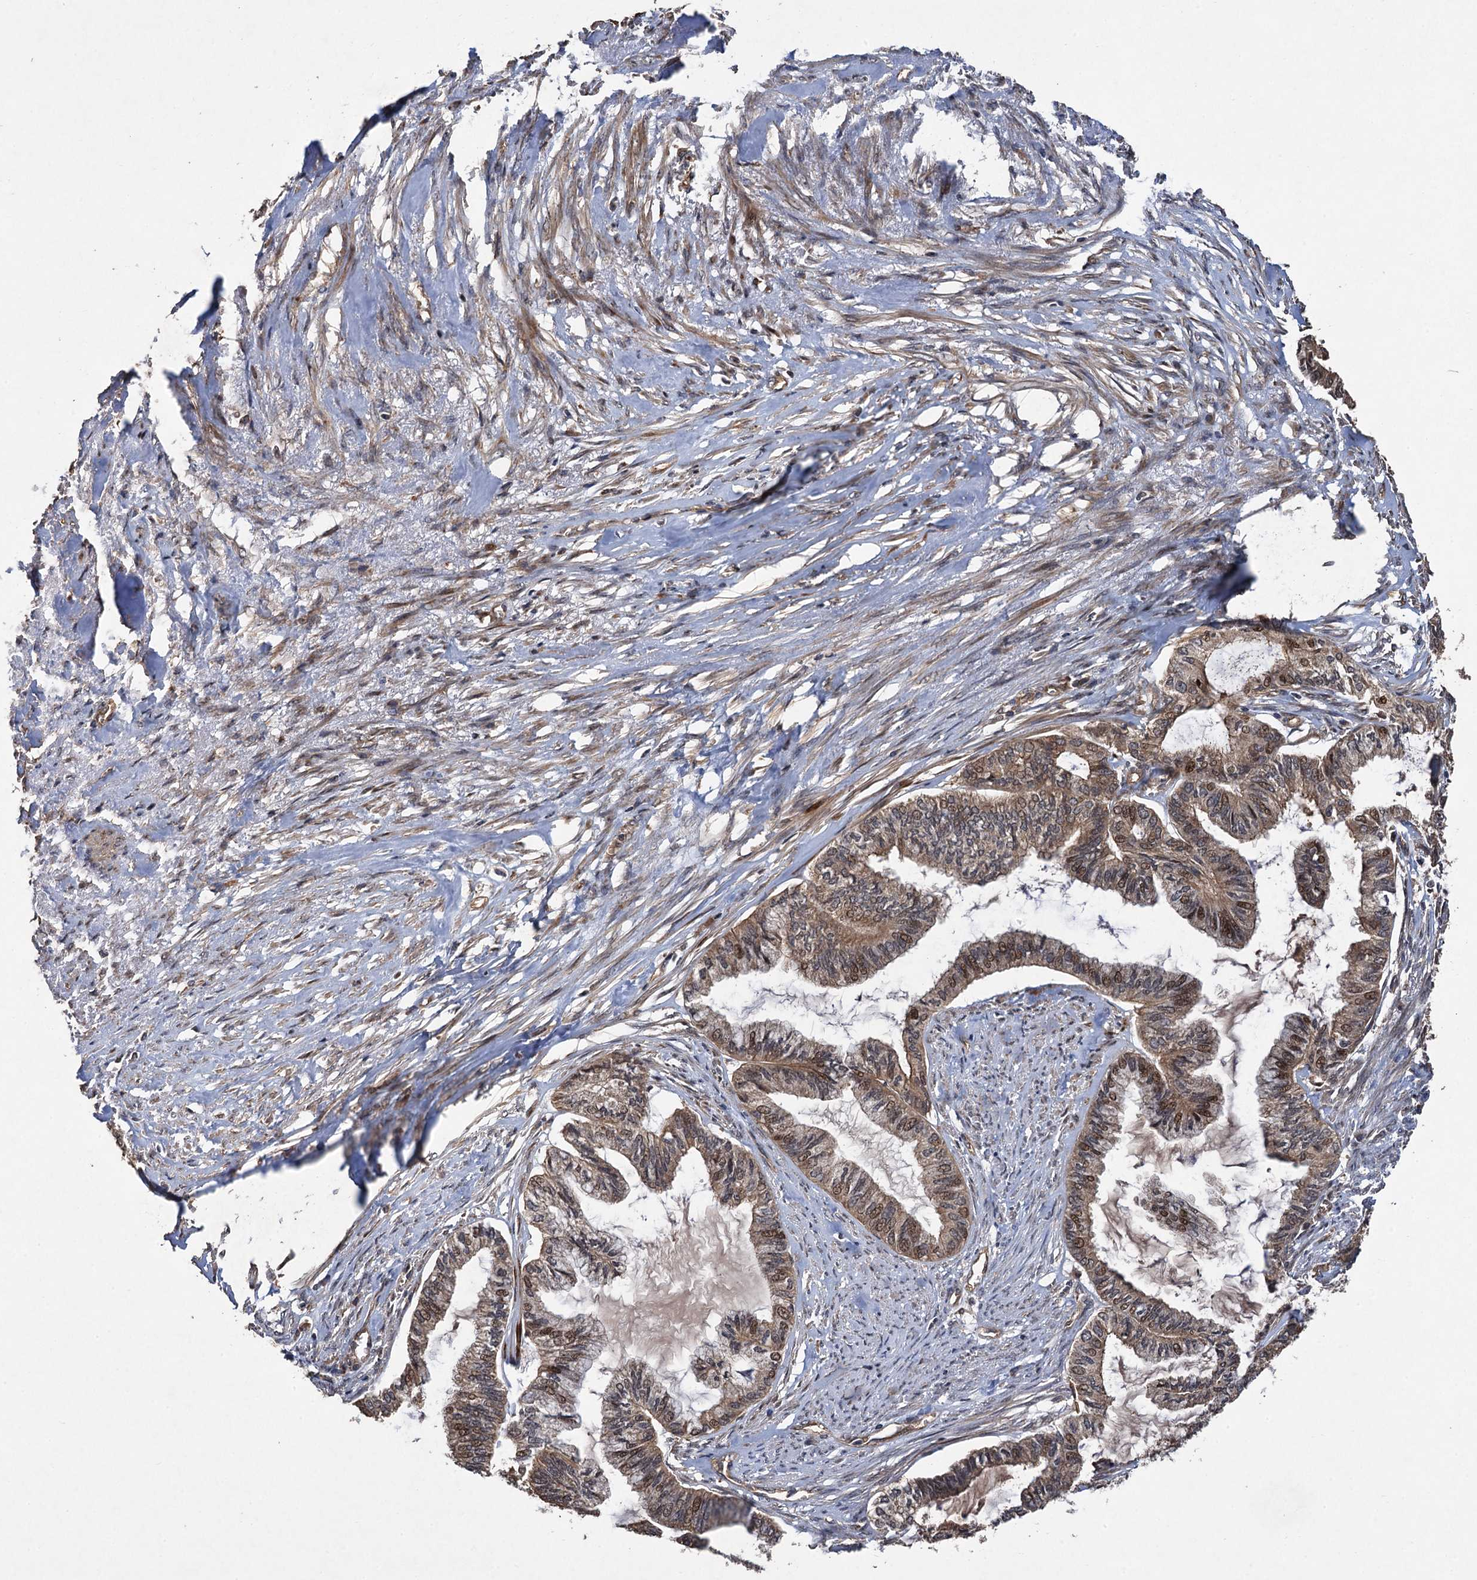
{"staining": {"intensity": "moderate", "quantity": ">75%", "location": "cytoplasmic/membranous,nuclear"}, "tissue": "endometrial cancer", "cell_type": "Tumor cells", "image_type": "cancer", "snomed": [{"axis": "morphology", "description": "Adenocarcinoma, NOS"}, {"axis": "topography", "description": "Endometrium"}], "caption": "Immunohistochemical staining of human adenocarcinoma (endometrial) exhibits medium levels of moderate cytoplasmic/membranous and nuclear staining in approximately >75% of tumor cells.", "gene": "TMEM39B", "patient": {"sex": "female", "age": 86}}